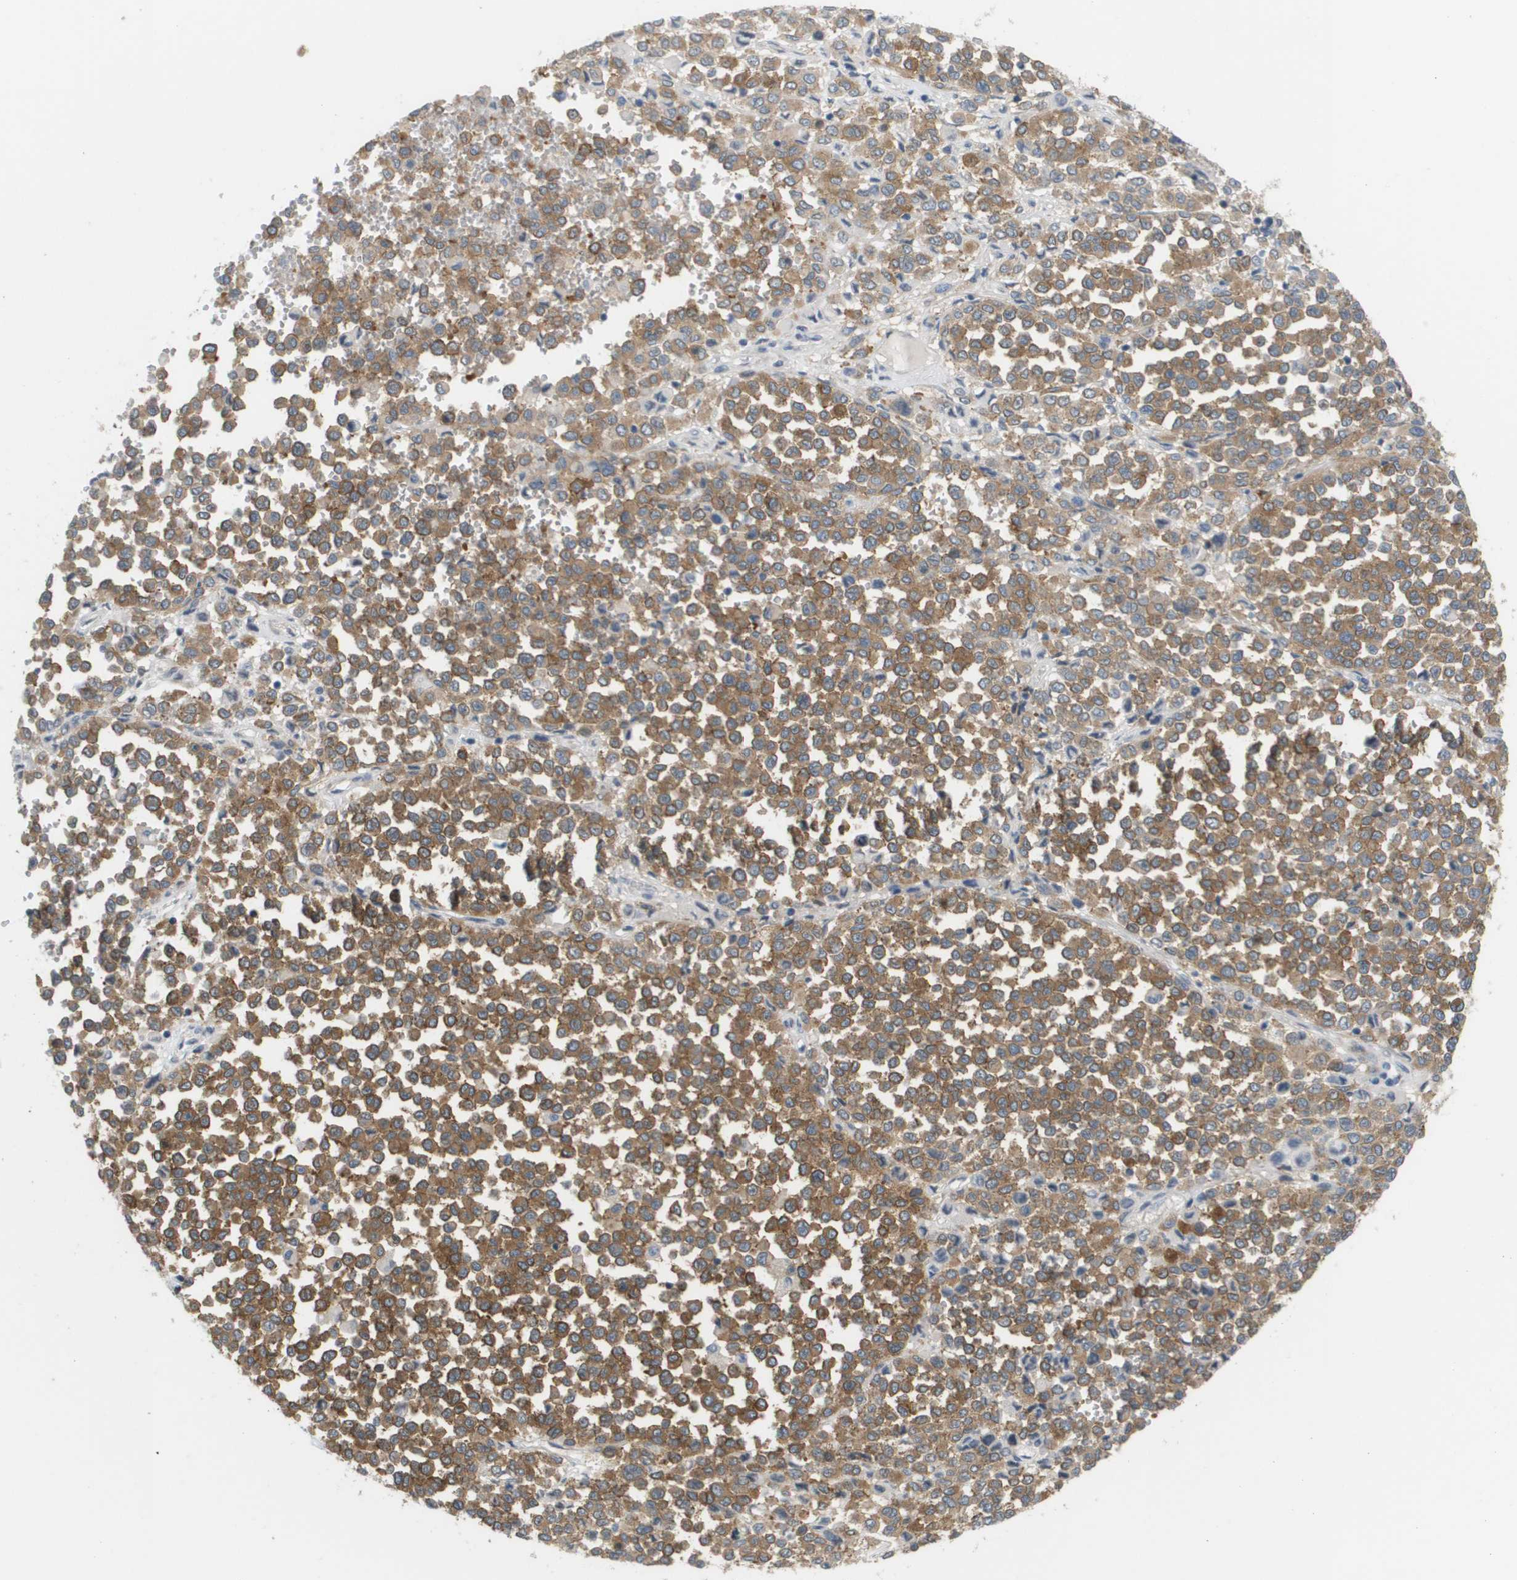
{"staining": {"intensity": "moderate", "quantity": ">75%", "location": "cytoplasmic/membranous"}, "tissue": "melanoma", "cell_type": "Tumor cells", "image_type": "cancer", "snomed": [{"axis": "morphology", "description": "Malignant melanoma, Metastatic site"}, {"axis": "topography", "description": "Pancreas"}], "caption": "A histopathology image of human melanoma stained for a protein displays moderate cytoplasmic/membranous brown staining in tumor cells.", "gene": "MARCHF8", "patient": {"sex": "female", "age": 30}}